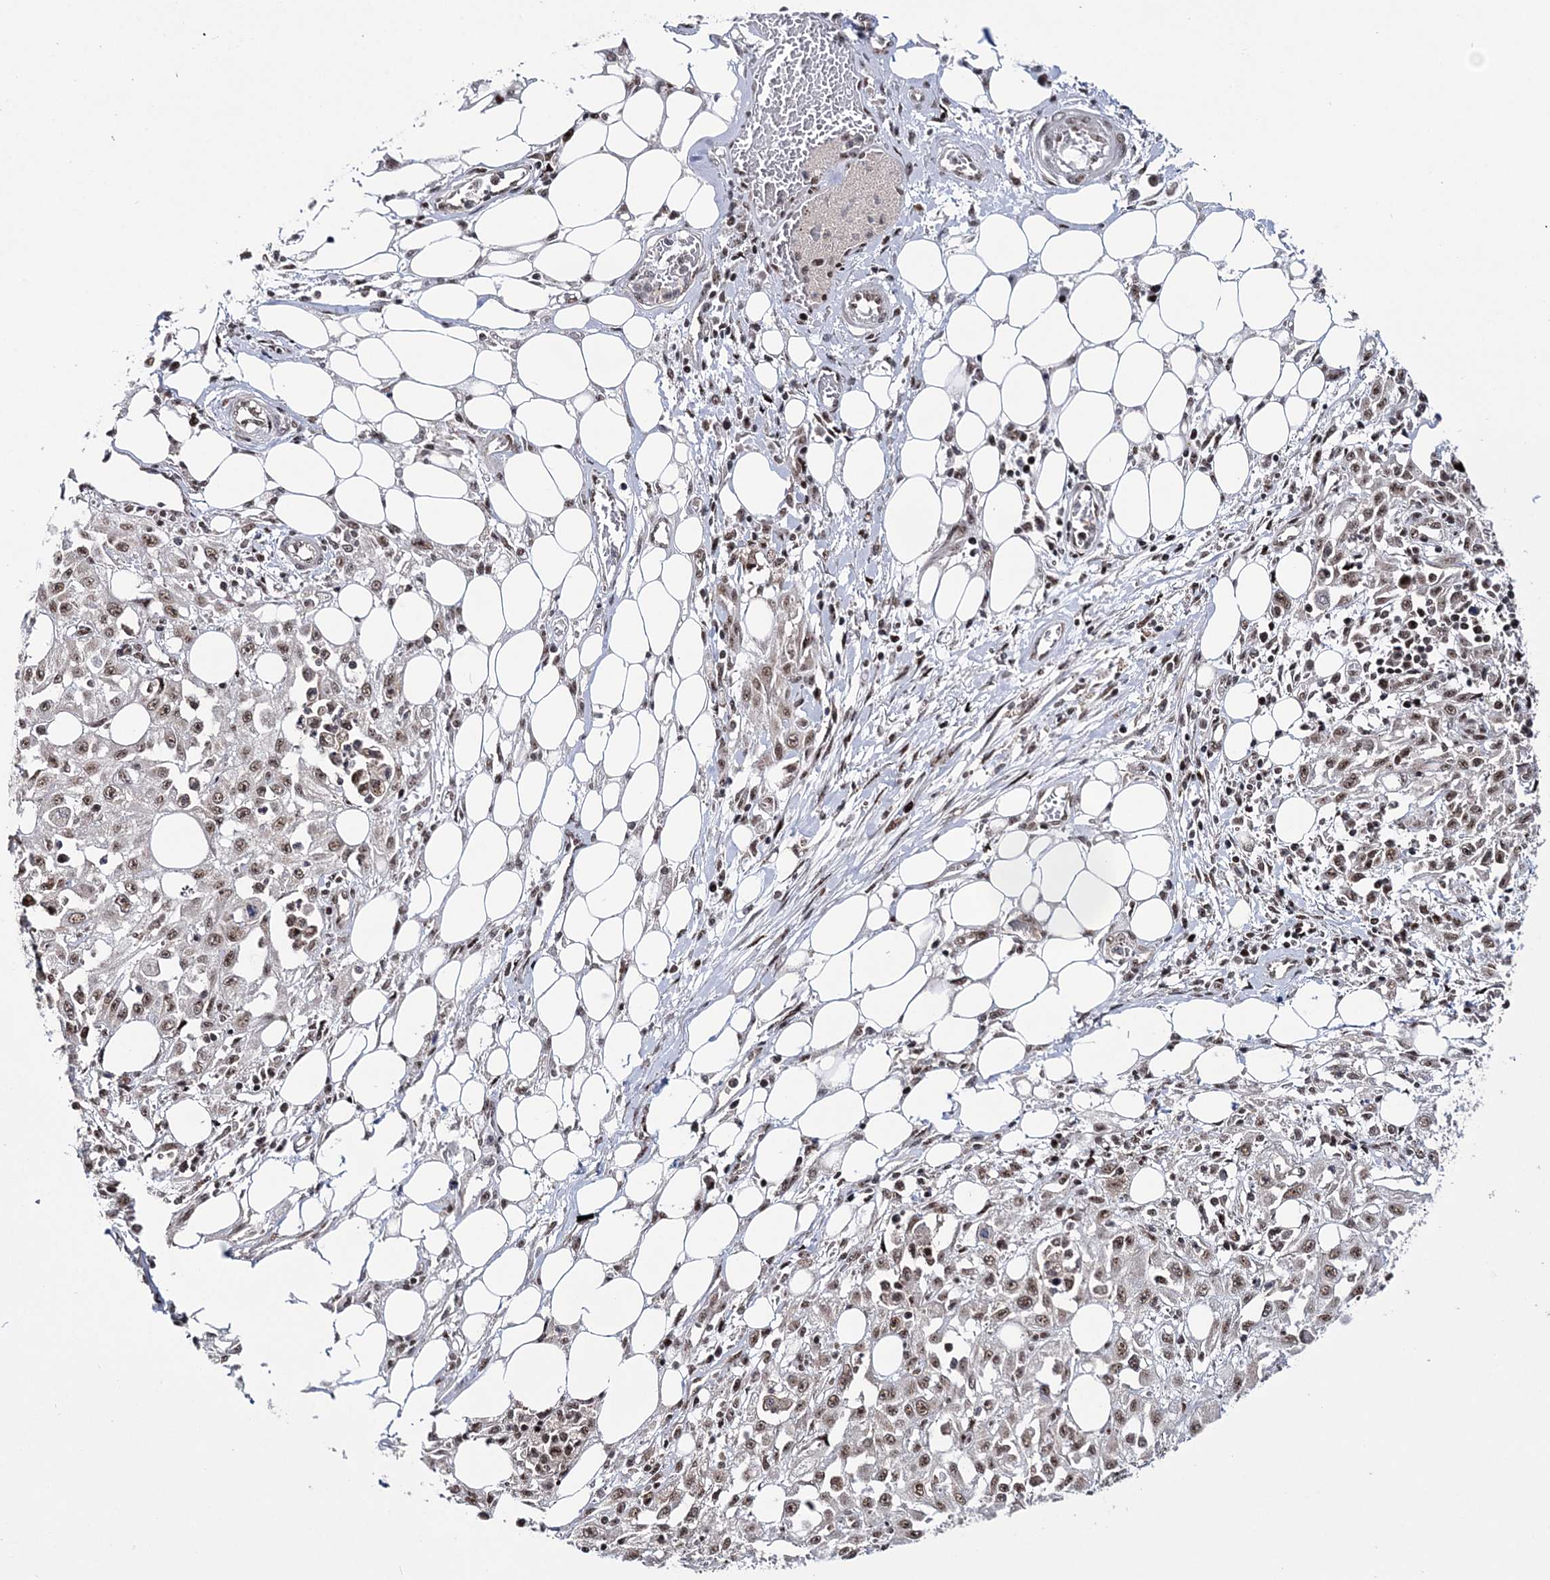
{"staining": {"intensity": "moderate", "quantity": ">75%", "location": "nuclear"}, "tissue": "skin cancer", "cell_type": "Tumor cells", "image_type": "cancer", "snomed": [{"axis": "morphology", "description": "Squamous cell carcinoma, NOS"}, {"axis": "morphology", "description": "Squamous cell carcinoma, metastatic, NOS"}, {"axis": "topography", "description": "Skin"}, {"axis": "topography", "description": "Lymph node"}], "caption": "This micrograph reveals immunohistochemistry staining of human skin cancer (squamous cell carcinoma), with medium moderate nuclear staining in approximately >75% of tumor cells.", "gene": "TATDN2", "patient": {"sex": "male", "age": 75}}